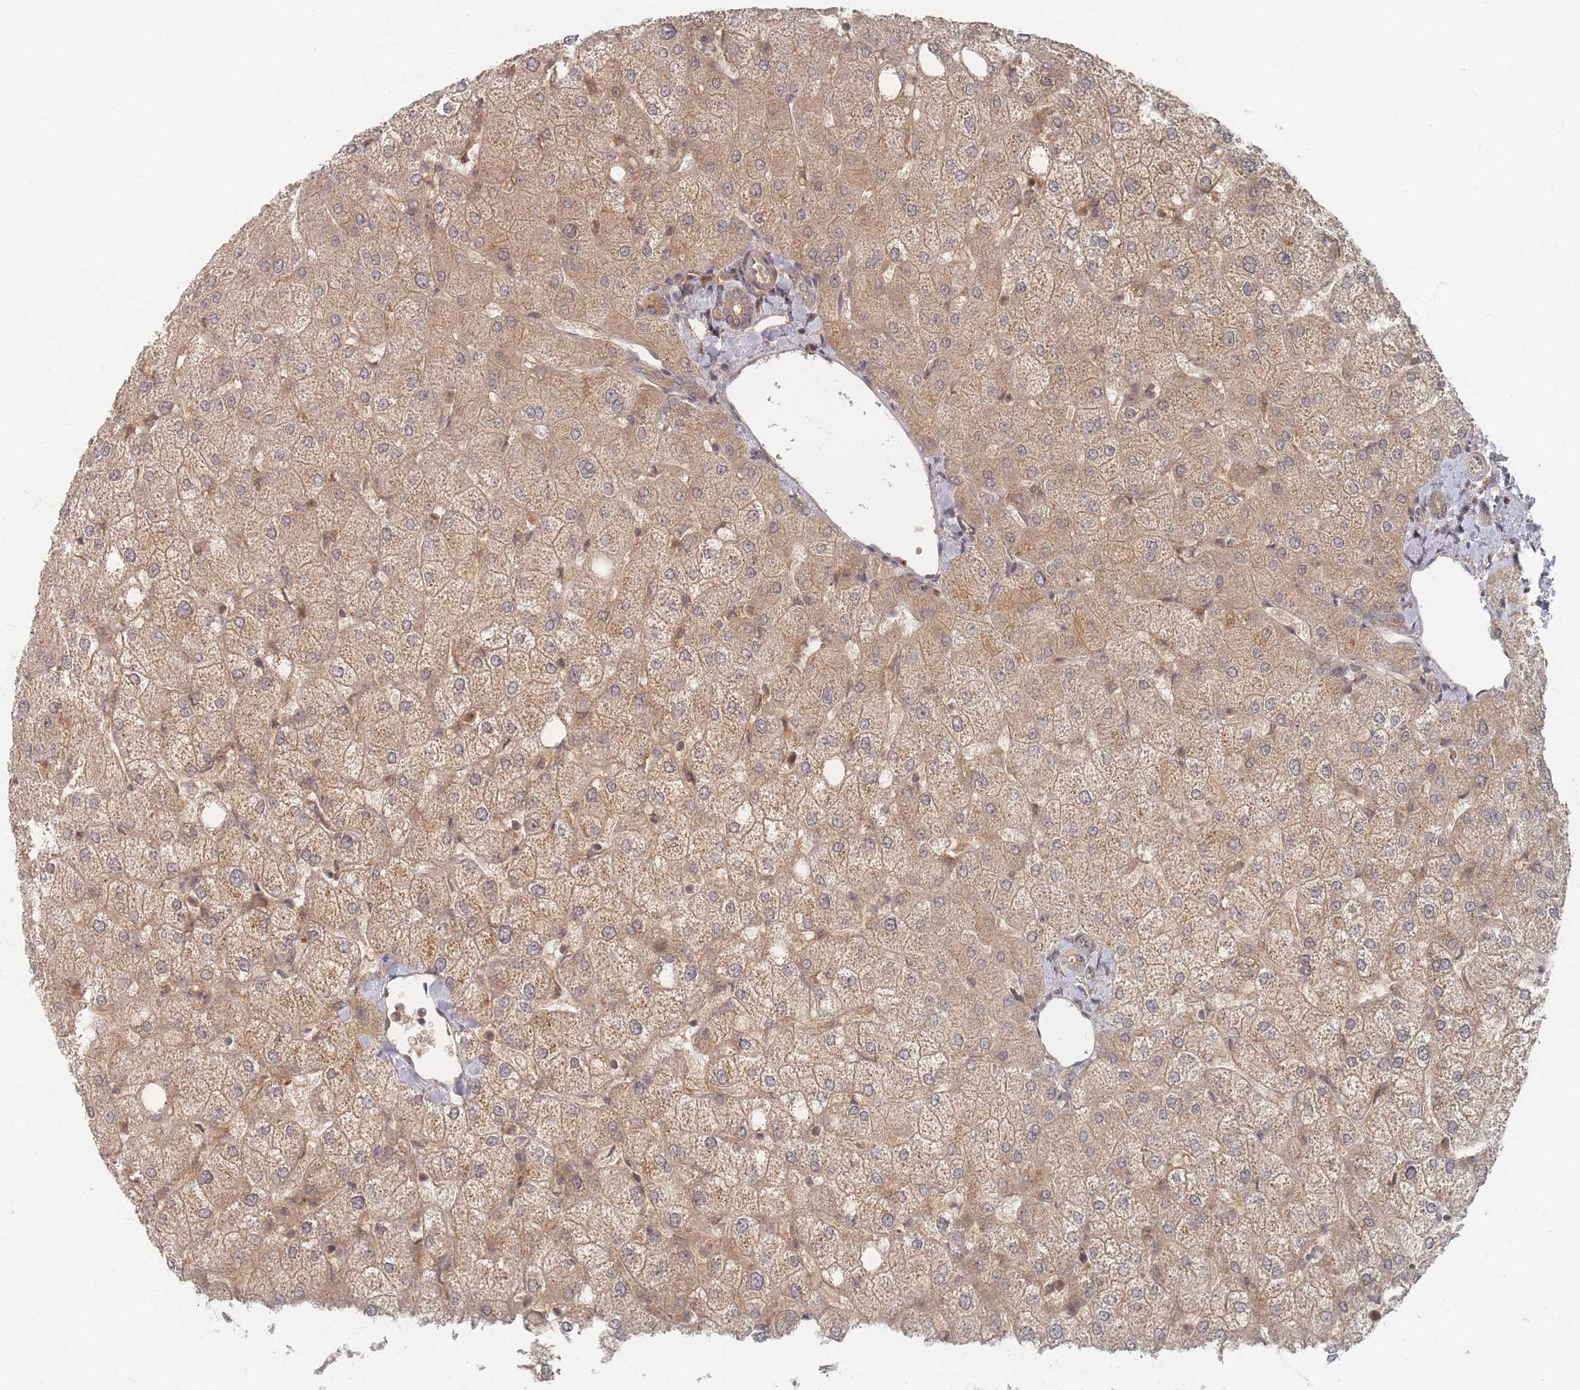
{"staining": {"intensity": "weak", "quantity": "25%-75%", "location": "cytoplasmic/membranous"}, "tissue": "liver", "cell_type": "Cholangiocytes", "image_type": "normal", "snomed": [{"axis": "morphology", "description": "Normal tissue, NOS"}, {"axis": "topography", "description": "Liver"}], "caption": "Cholangiocytes display weak cytoplasmic/membranous staining in approximately 25%-75% of cells in benign liver. (IHC, brightfield microscopy, high magnification).", "gene": "PSMD9", "patient": {"sex": "female", "age": 54}}